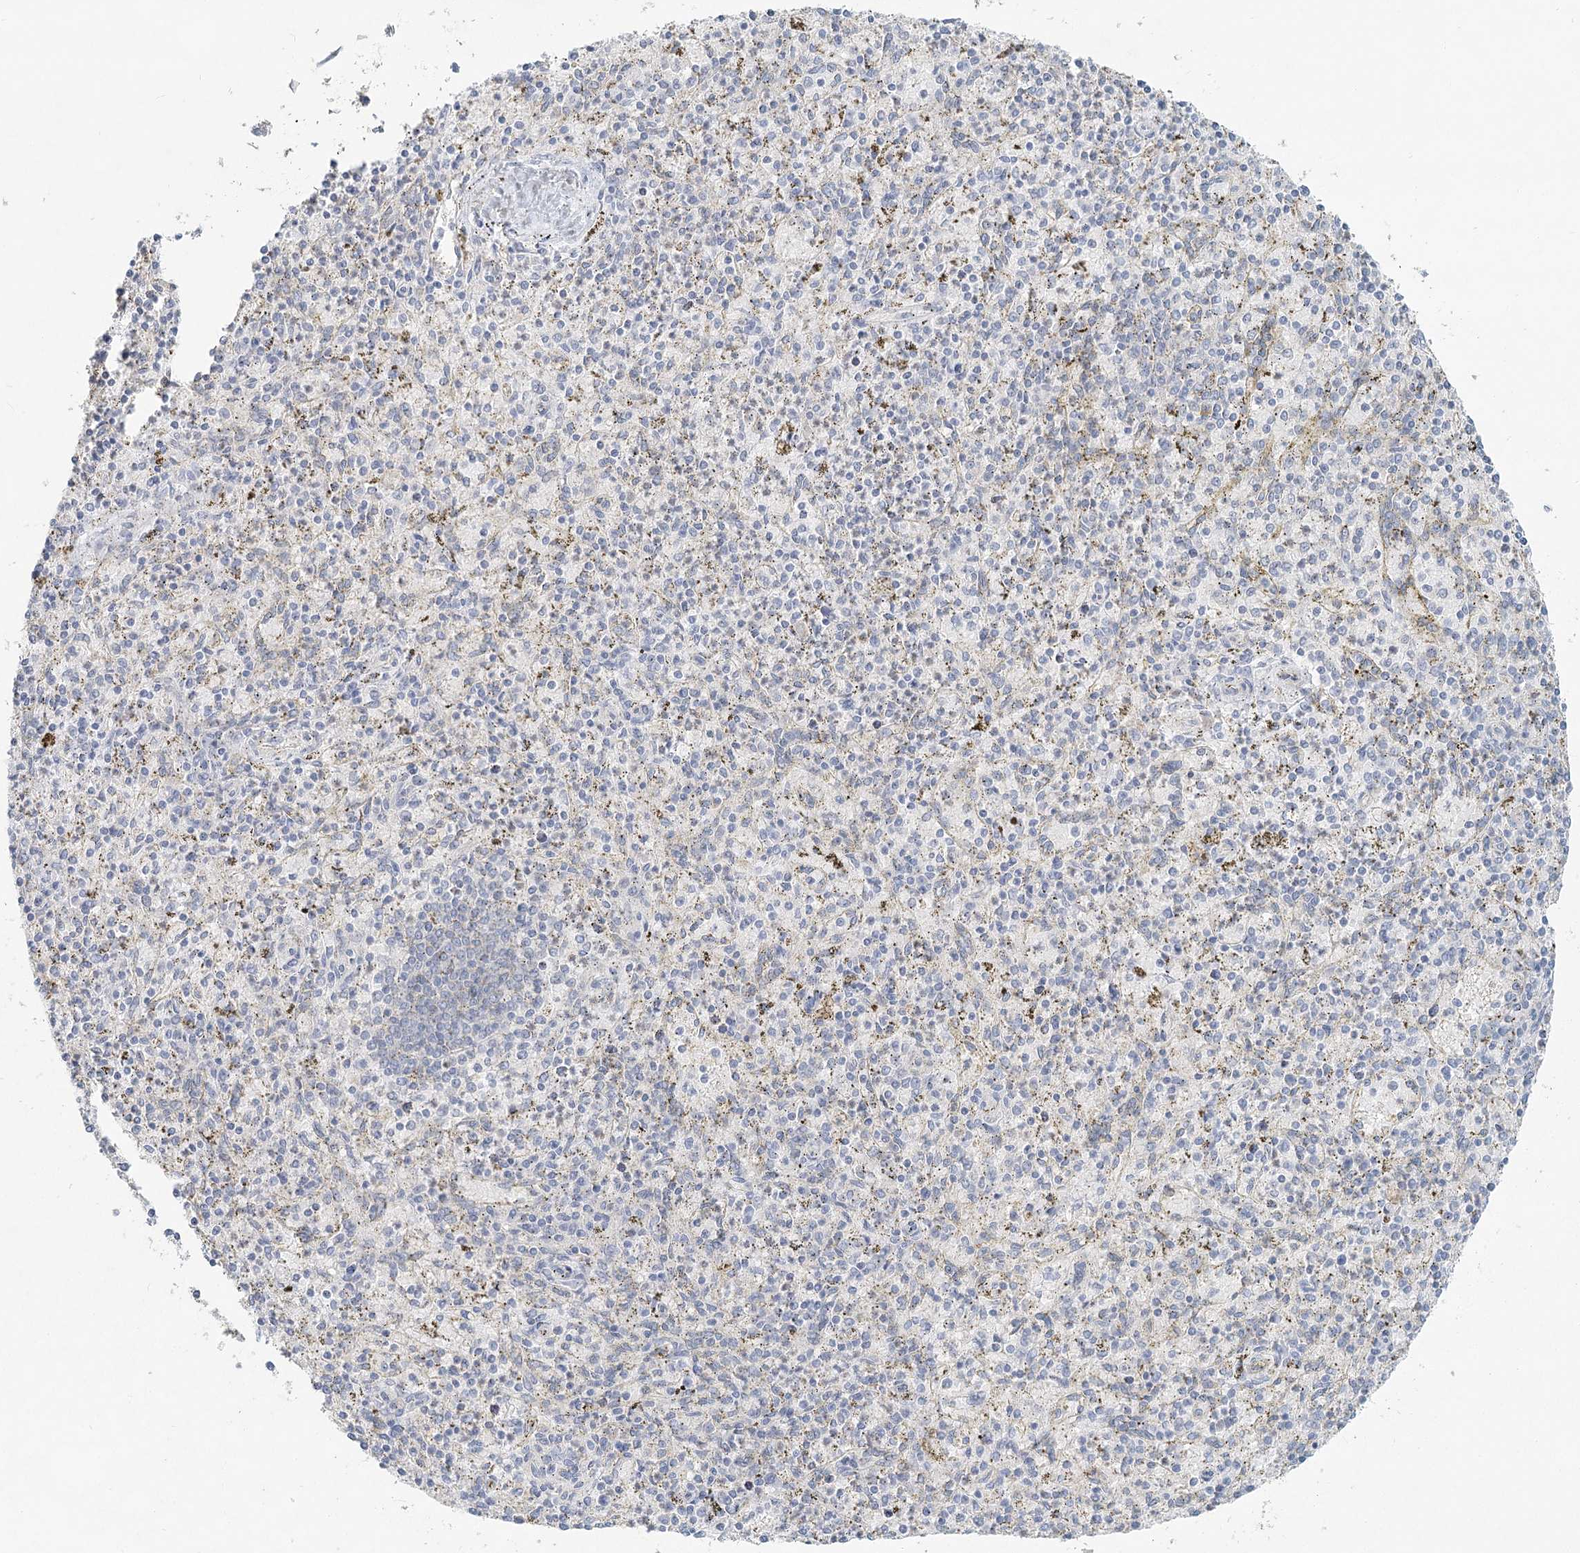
{"staining": {"intensity": "negative", "quantity": "none", "location": "none"}, "tissue": "spleen", "cell_type": "Cells in red pulp", "image_type": "normal", "snomed": [{"axis": "morphology", "description": "Normal tissue, NOS"}, {"axis": "topography", "description": "Spleen"}], "caption": "This is an immunohistochemistry (IHC) histopathology image of benign human spleen. There is no expression in cells in red pulp.", "gene": "LRP2BP", "patient": {"sex": "male", "age": 72}}